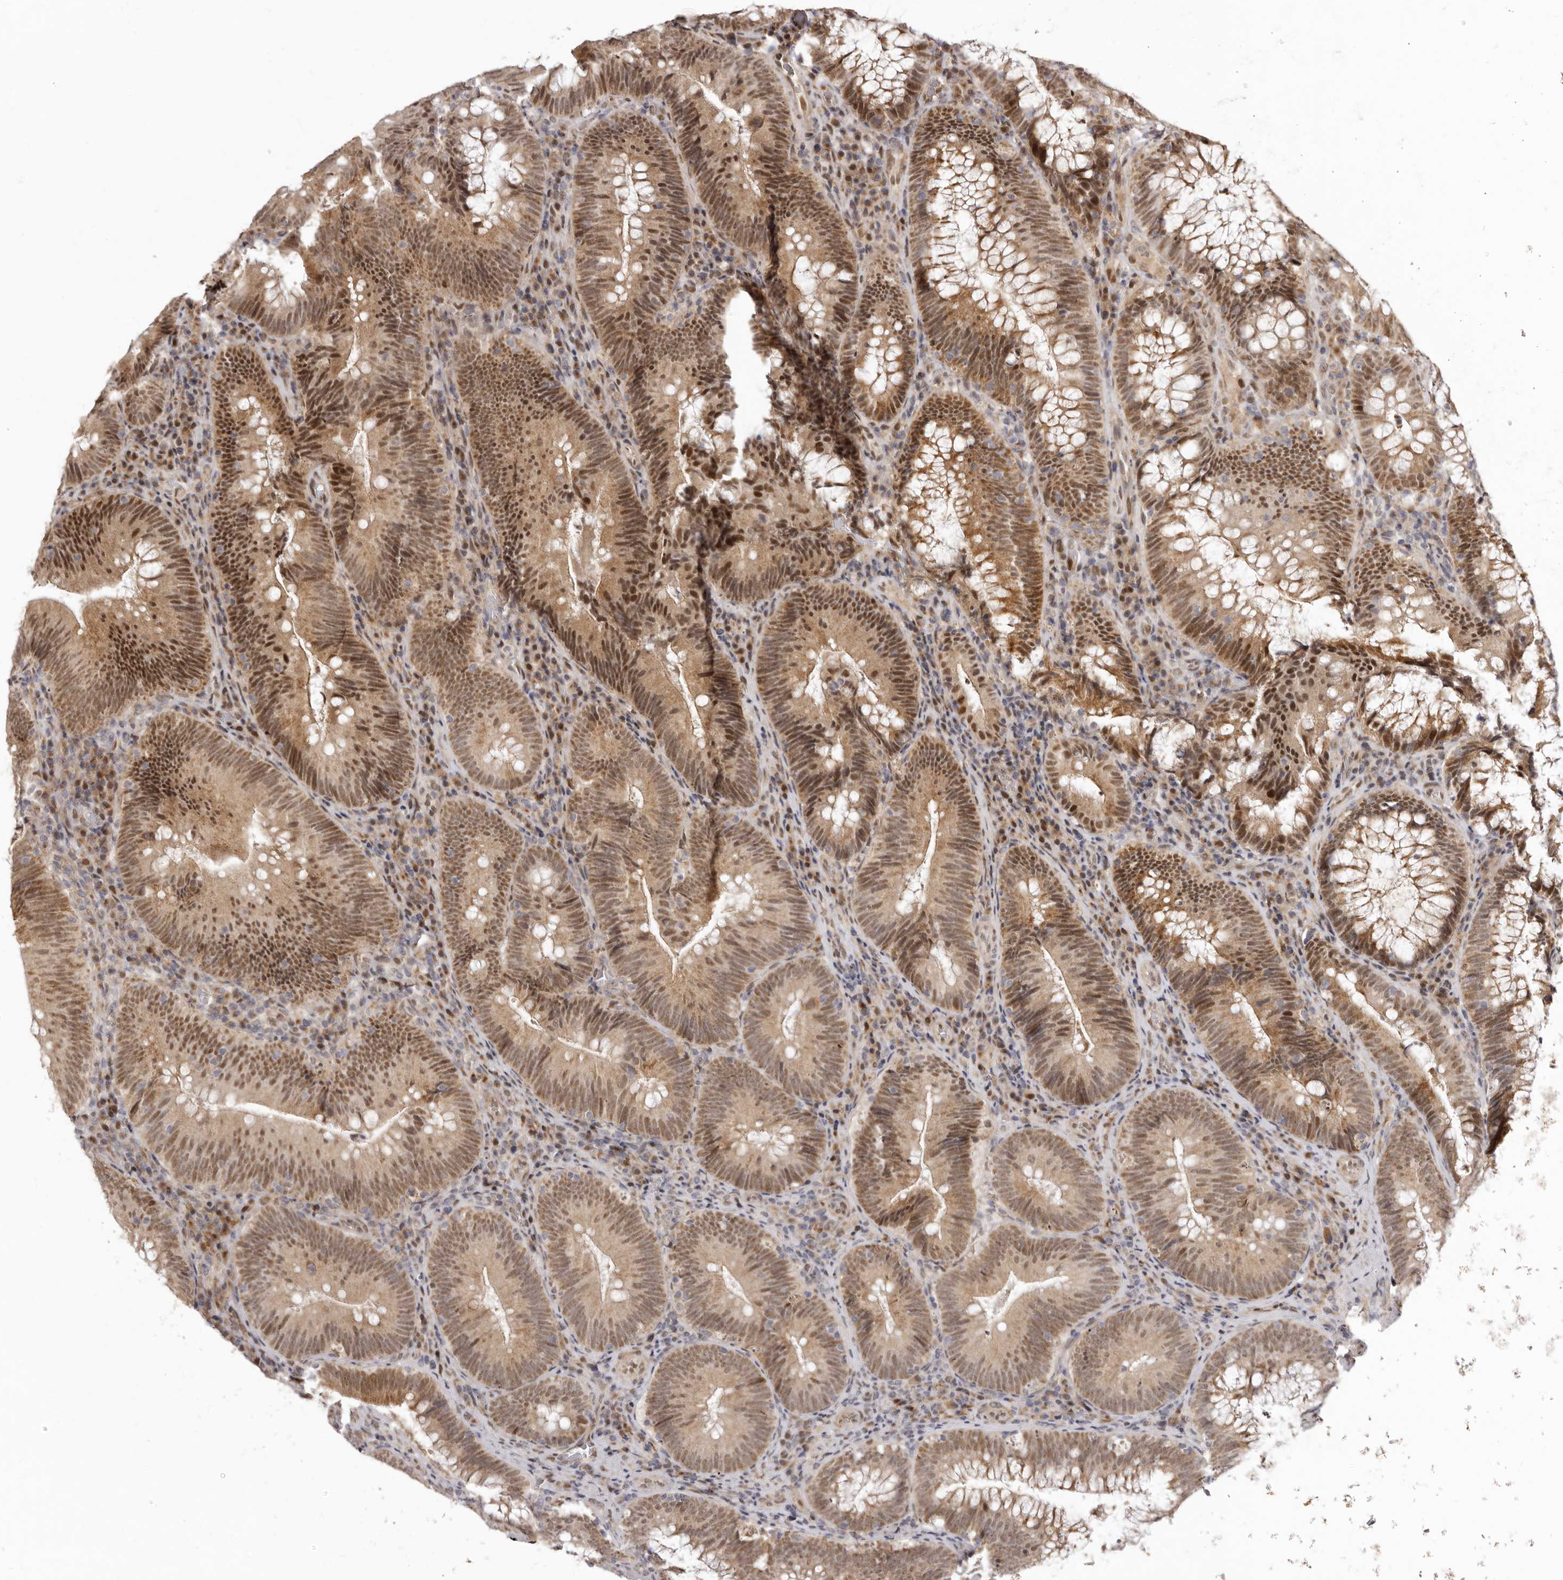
{"staining": {"intensity": "moderate", "quantity": ">75%", "location": "cytoplasmic/membranous,nuclear"}, "tissue": "colorectal cancer", "cell_type": "Tumor cells", "image_type": "cancer", "snomed": [{"axis": "morphology", "description": "Normal tissue, NOS"}, {"axis": "topography", "description": "Colon"}], "caption": "Colorectal cancer was stained to show a protein in brown. There is medium levels of moderate cytoplasmic/membranous and nuclear staining in about >75% of tumor cells. Nuclei are stained in blue.", "gene": "ZNF326", "patient": {"sex": "female", "age": 82}}